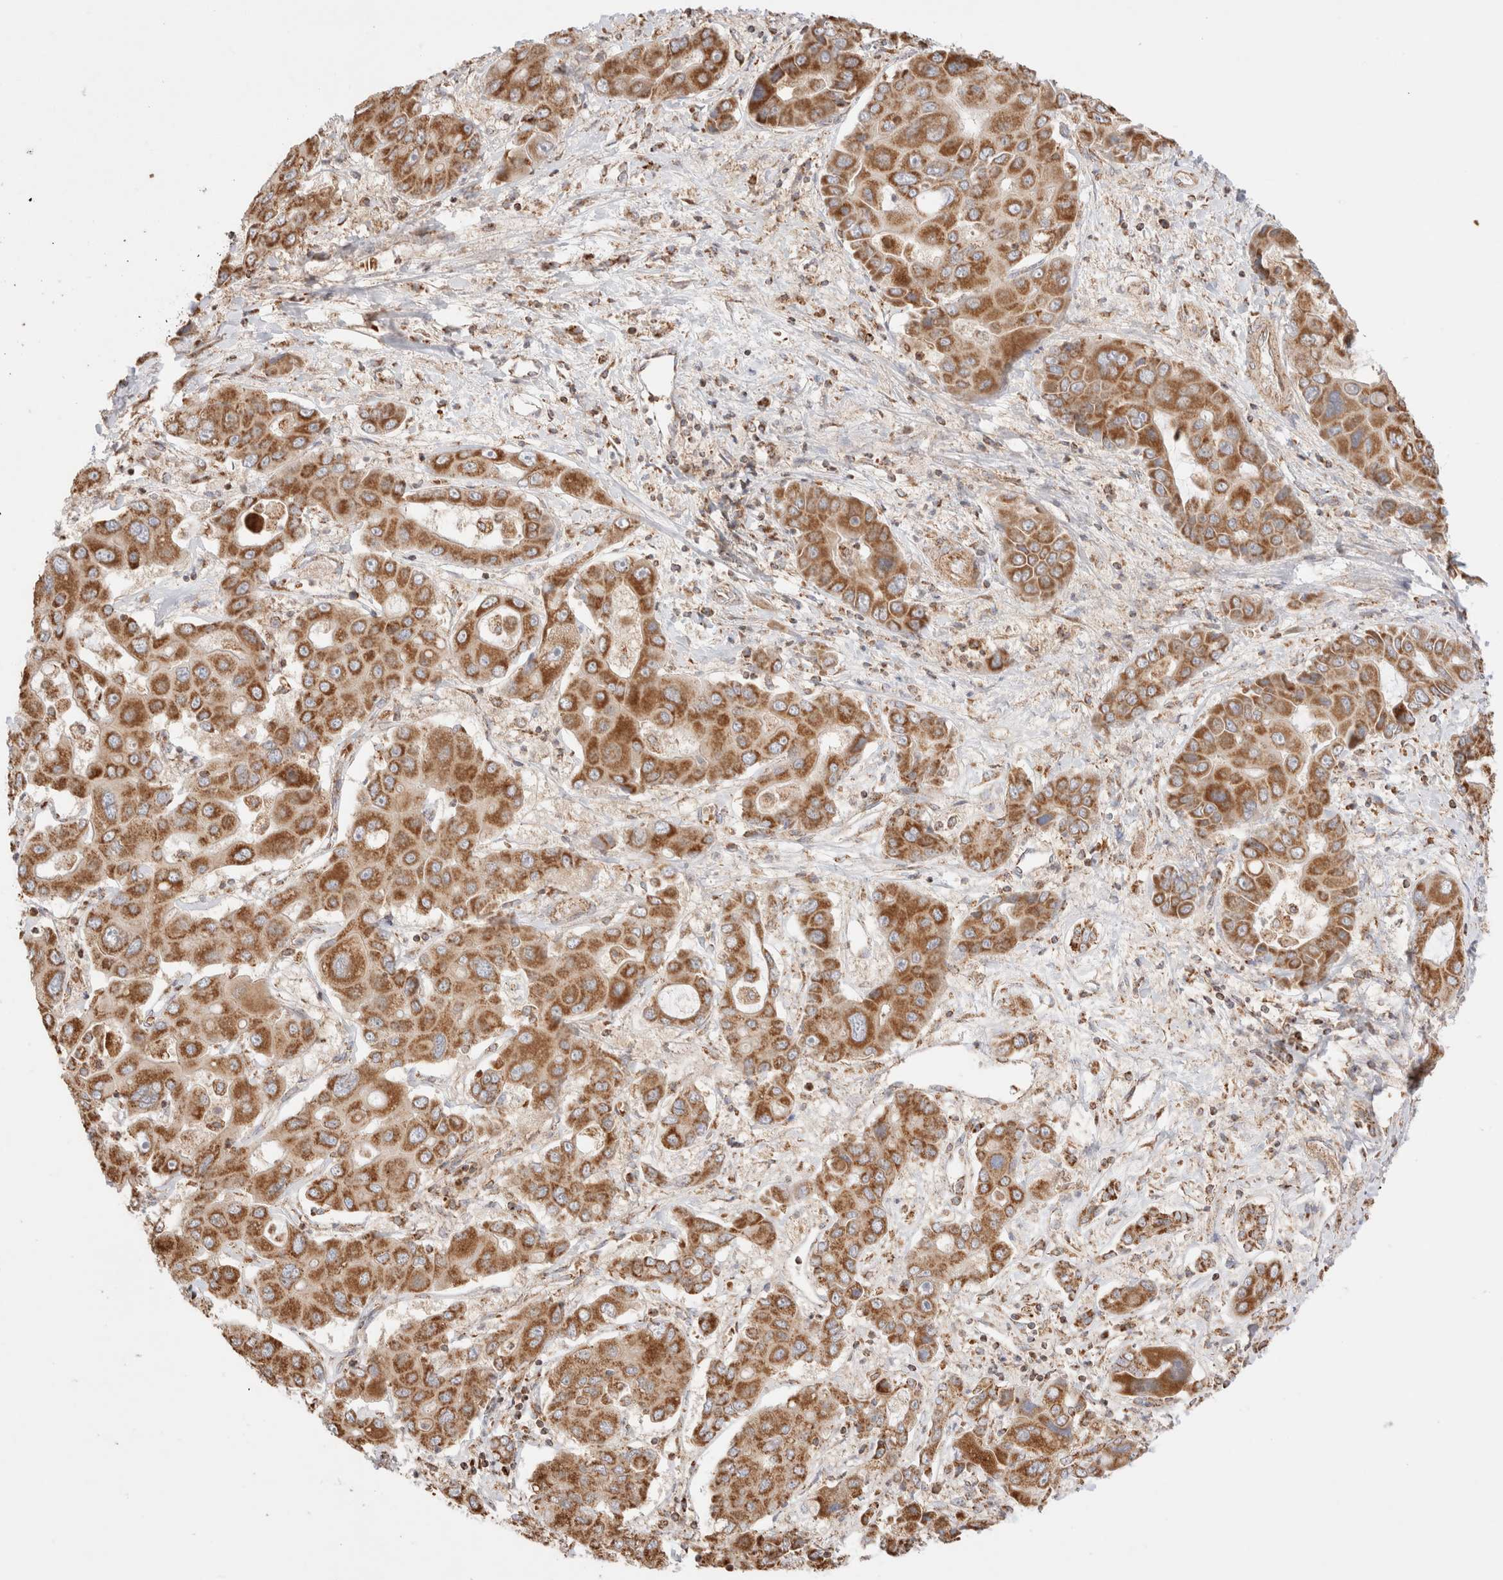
{"staining": {"intensity": "moderate", "quantity": ">75%", "location": "cytoplasmic/membranous"}, "tissue": "liver cancer", "cell_type": "Tumor cells", "image_type": "cancer", "snomed": [{"axis": "morphology", "description": "Cholangiocarcinoma"}, {"axis": "topography", "description": "Liver"}], "caption": "Liver cancer was stained to show a protein in brown. There is medium levels of moderate cytoplasmic/membranous staining in about >75% of tumor cells.", "gene": "TMPPE", "patient": {"sex": "male", "age": 67}}